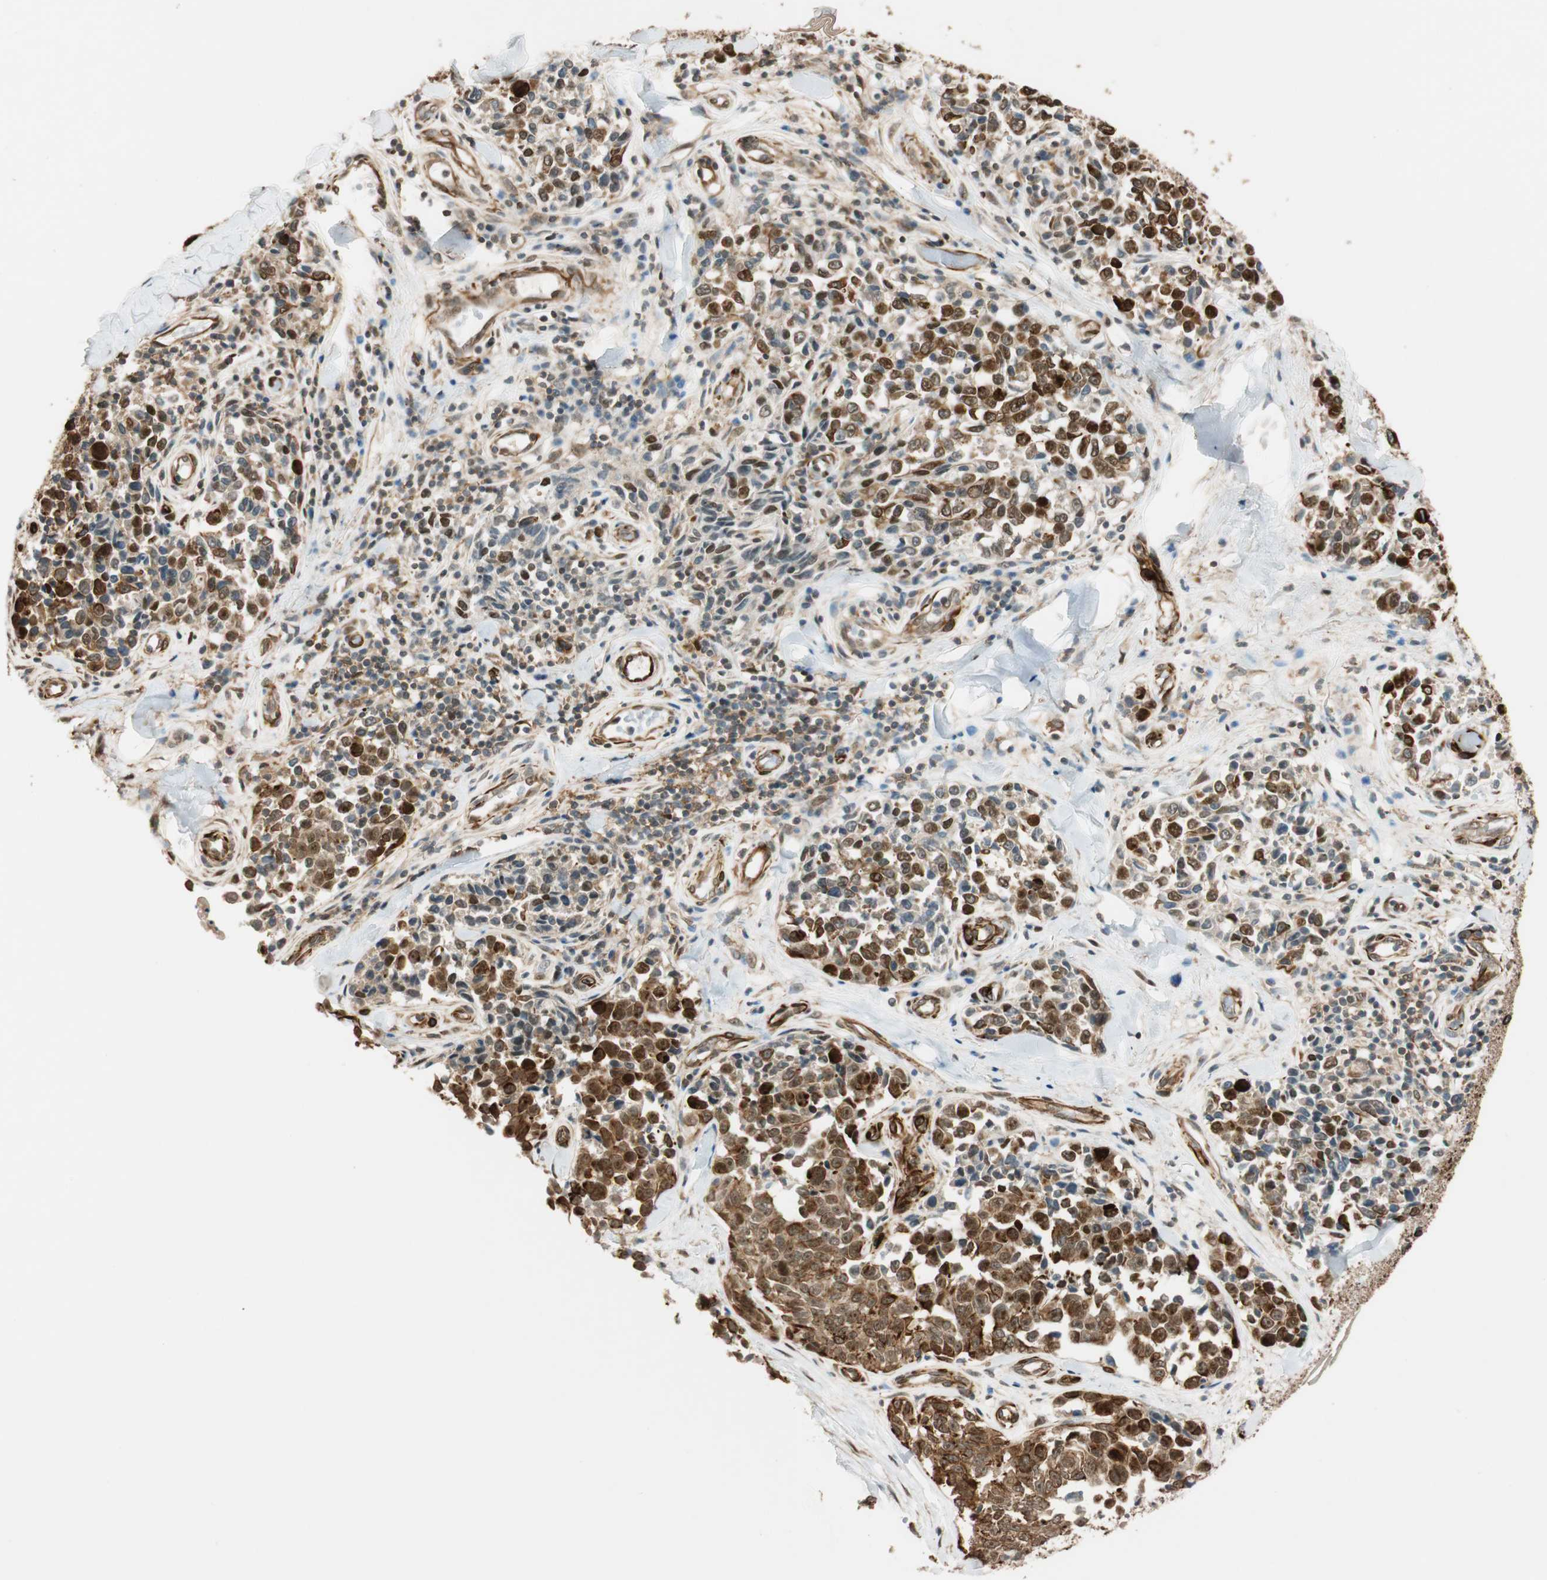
{"staining": {"intensity": "strong", "quantity": "25%-75%", "location": "cytoplasmic/membranous,nuclear"}, "tissue": "melanoma", "cell_type": "Tumor cells", "image_type": "cancer", "snomed": [{"axis": "morphology", "description": "Malignant melanoma, NOS"}, {"axis": "topography", "description": "Skin"}], "caption": "Malignant melanoma stained for a protein demonstrates strong cytoplasmic/membranous and nuclear positivity in tumor cells.", "gene": "NES", "patient": {"sex": "female", "age": 64}}